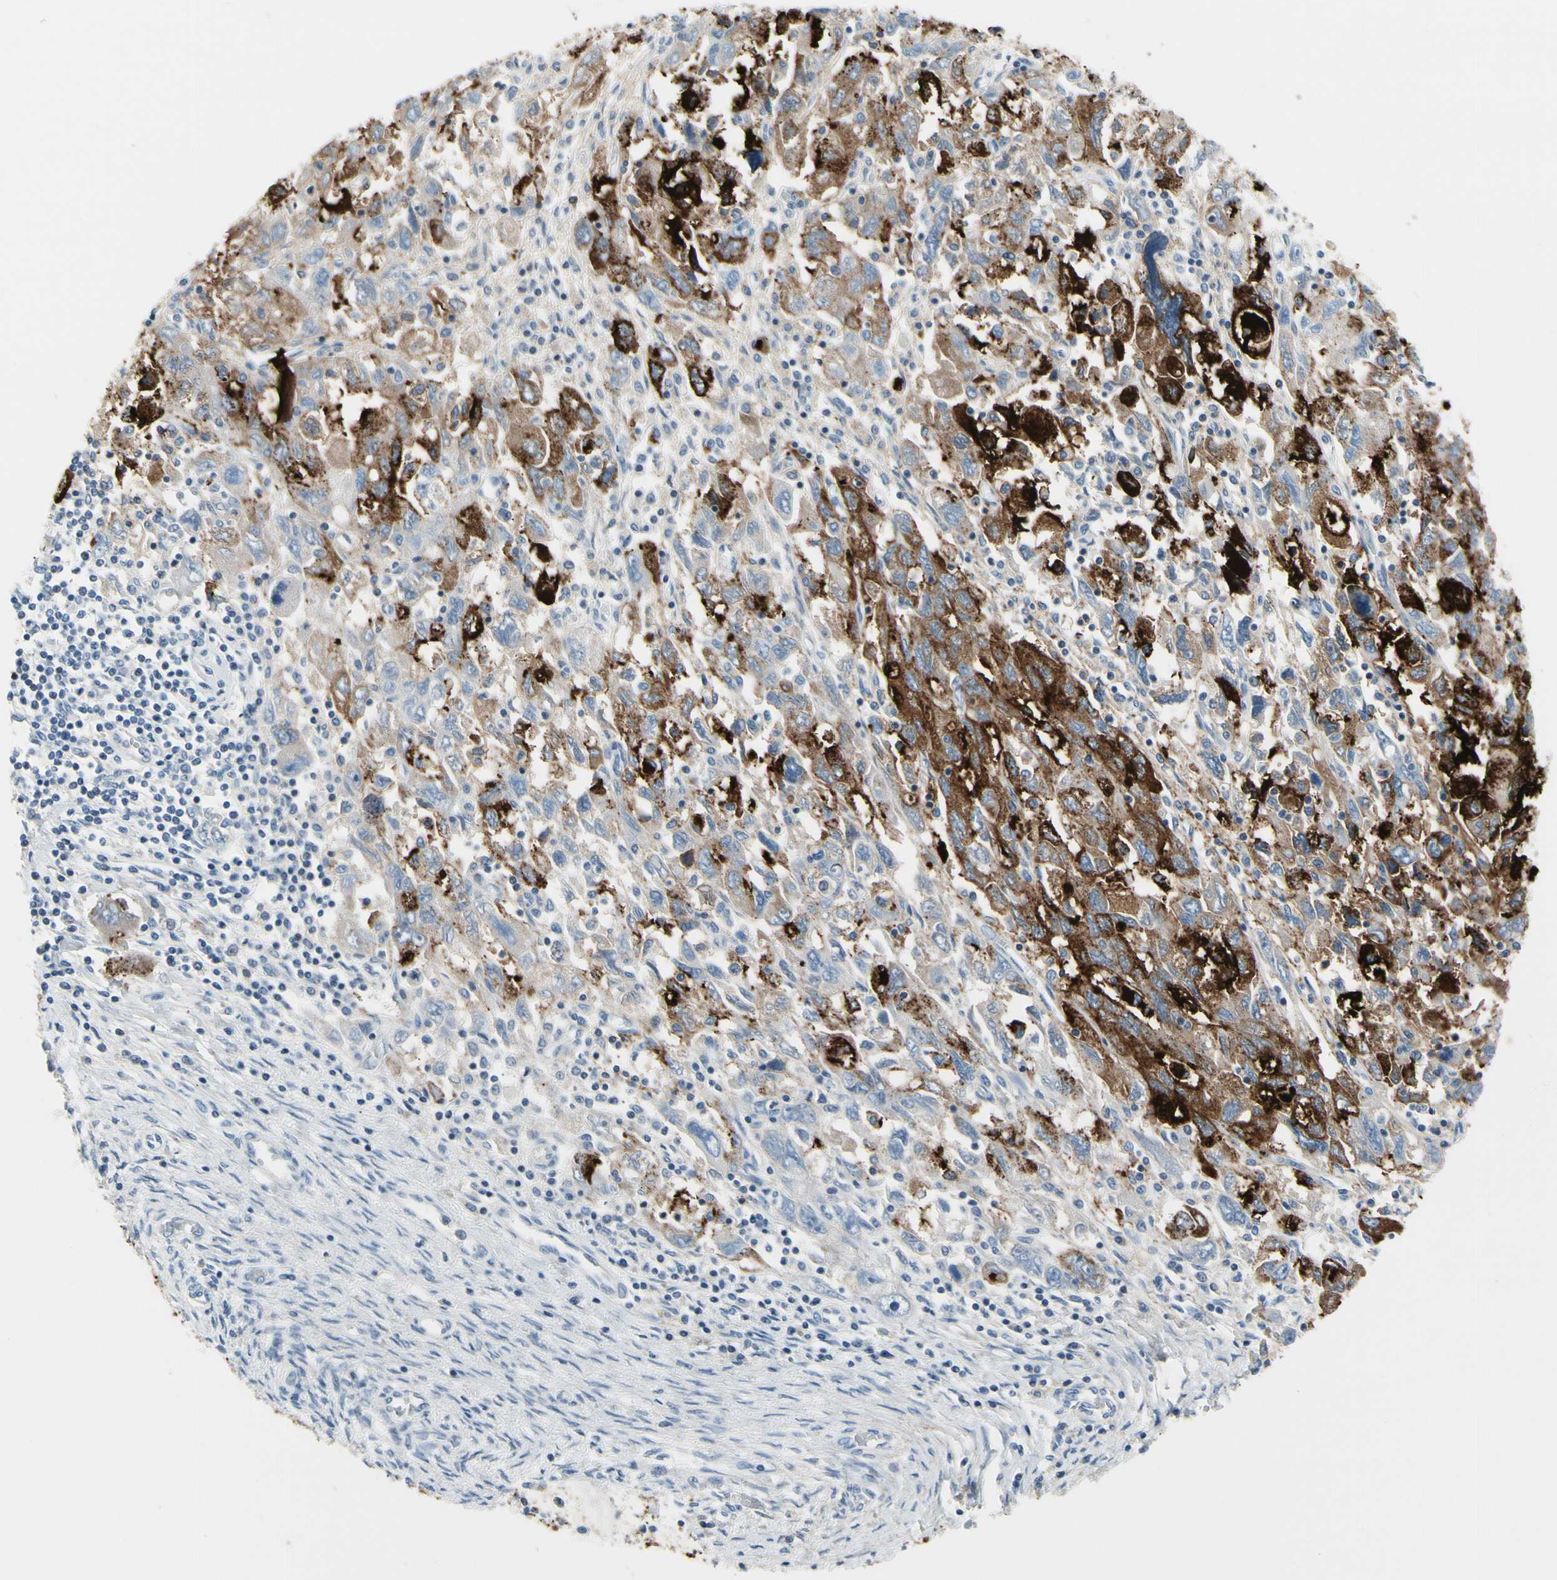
{"staining": {"intensity": "strong", "quantity": "25%-75%", "location": "cytoplasmic/membranous"}, "tissue": "ovarian cancer", "cell_type": "Tumor cells", "image_type": "cancer", "snomed": [{"axis": "morphology", "description": "Carcinoma, NOS"}, {"axis": "morphology", "description": "Cystadenocarcinoma, serous, NOS"}, {"axis": "topography", "description": "Ovary"}], "caption": "Immunohistochemical staining of human ovarian cancer shows strong cytoplasmic/membranous protein expression in approximately 25%-75% of tumor cells.", "gene": "MUC5B", "patient": {"sex": "female", "age": 69}}